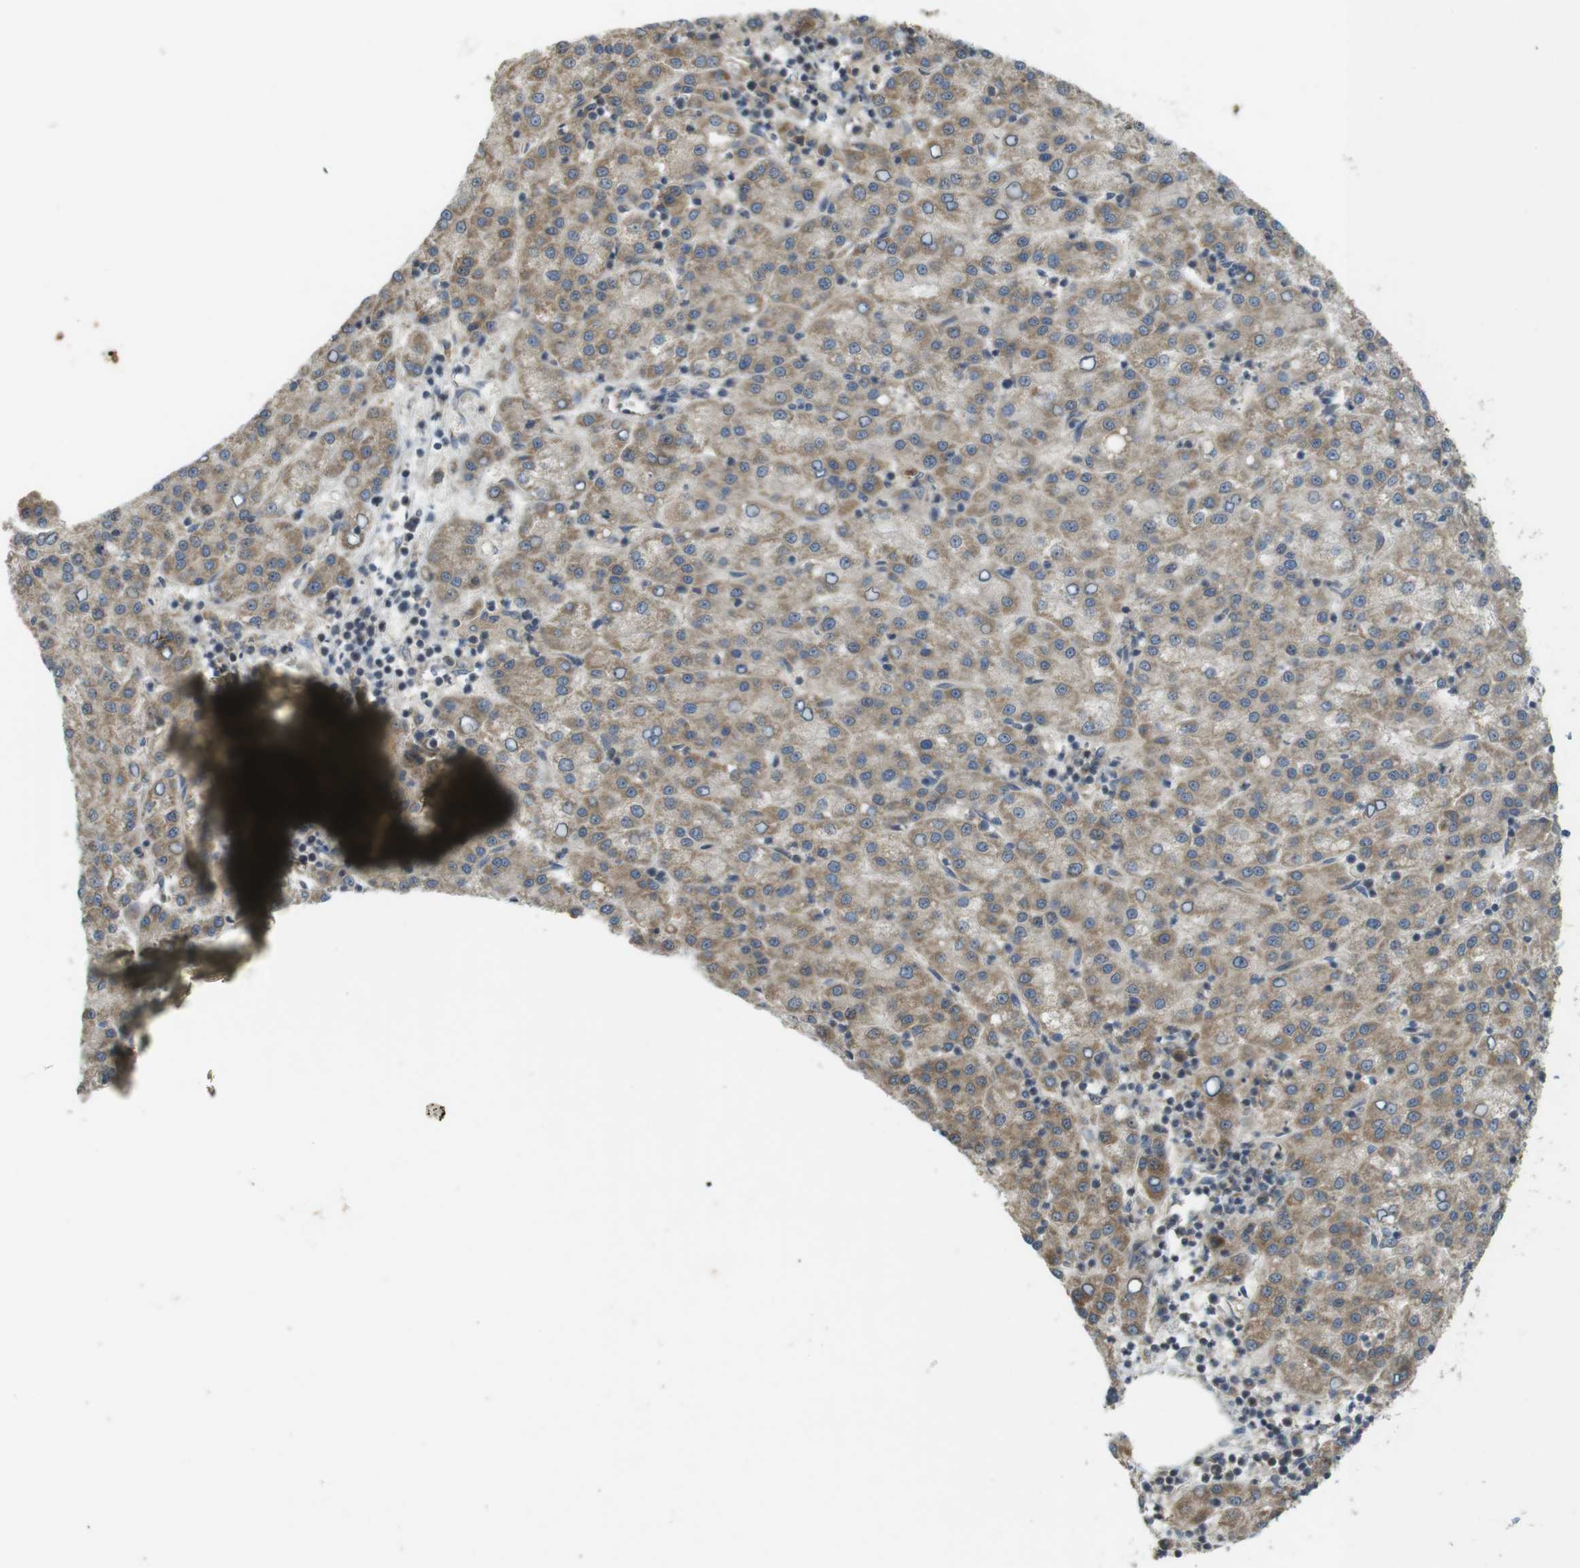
{"staining": {"intensity": "weak", "quantity": ">75%", "location": "cytoplasmic/membranous"}, "tissue": "liver cancer", "cell_type": "Tumor cells", "image_type": "cancer", "snomed": [{"axis": "morphology", "description": "Carcinoma, Hepatocellular, NOS"}, {"axis": "topography", "description": "Liver"}], "caption": "Approximately >75% of tumor cells in liver hepatocellular carcinoma exhibit weak cytoplasmic/membranous protein expression as visualized by brown immunohistochemical staining.", "gene": "CLTC", "patient": {"sex": "female", "age": 58}}